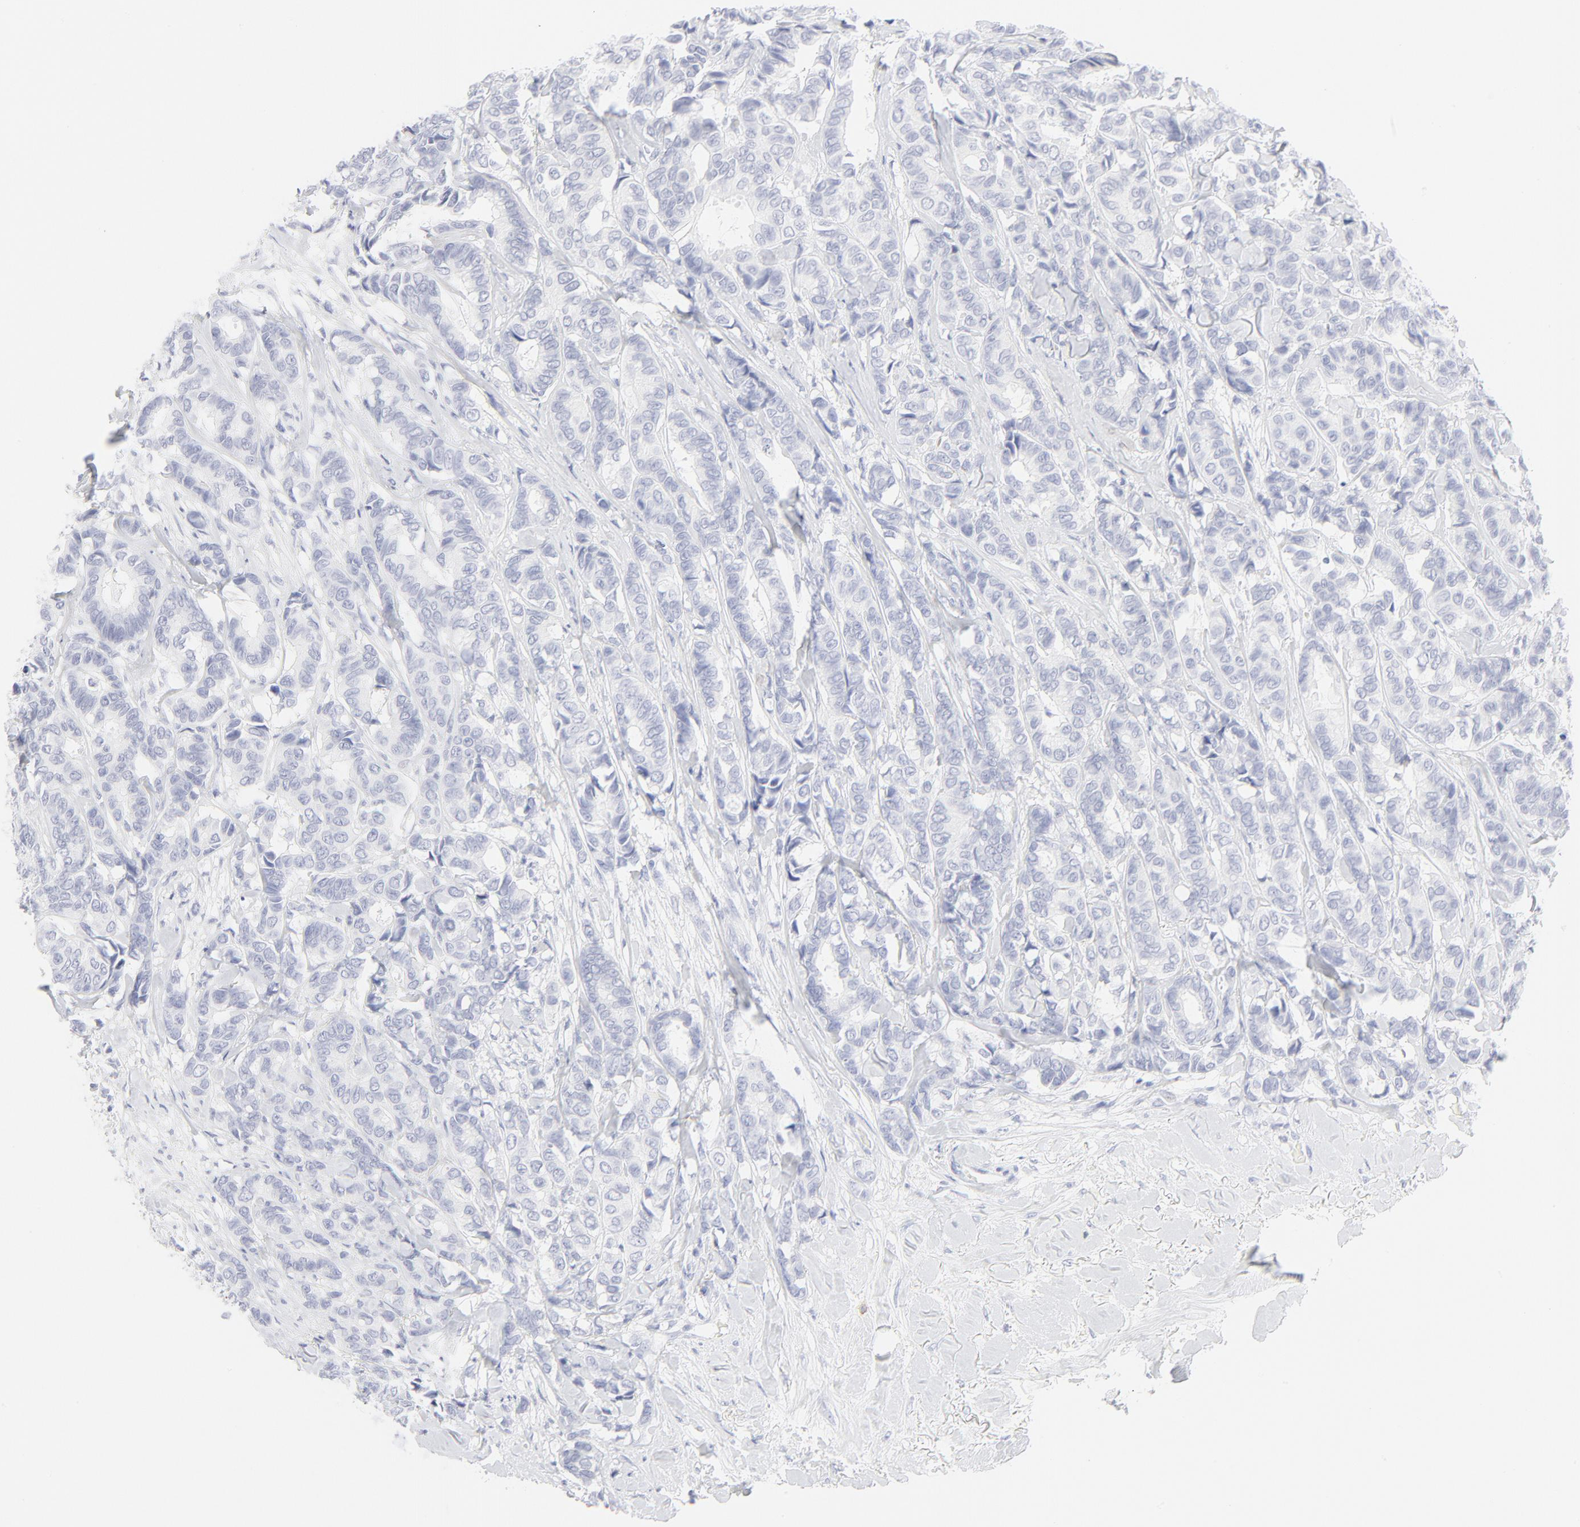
{"staining": {"intensity": "negative", "quantity": "none", "location": "none"}, "tissue": "breast cancer", "cell_type": "Tumor cells", "image_type": "cancer", "snomed": [{"axis": "morphology", "description": "Duct carcinoma"}, {"axis": "topography", "description": "Breast"}], "caption": "Tumor cells show no significant protein positivity in breast invasive ductal carcinoma.", "gene": "CCR7", "patient": {"sex": "female", "age": 87}}